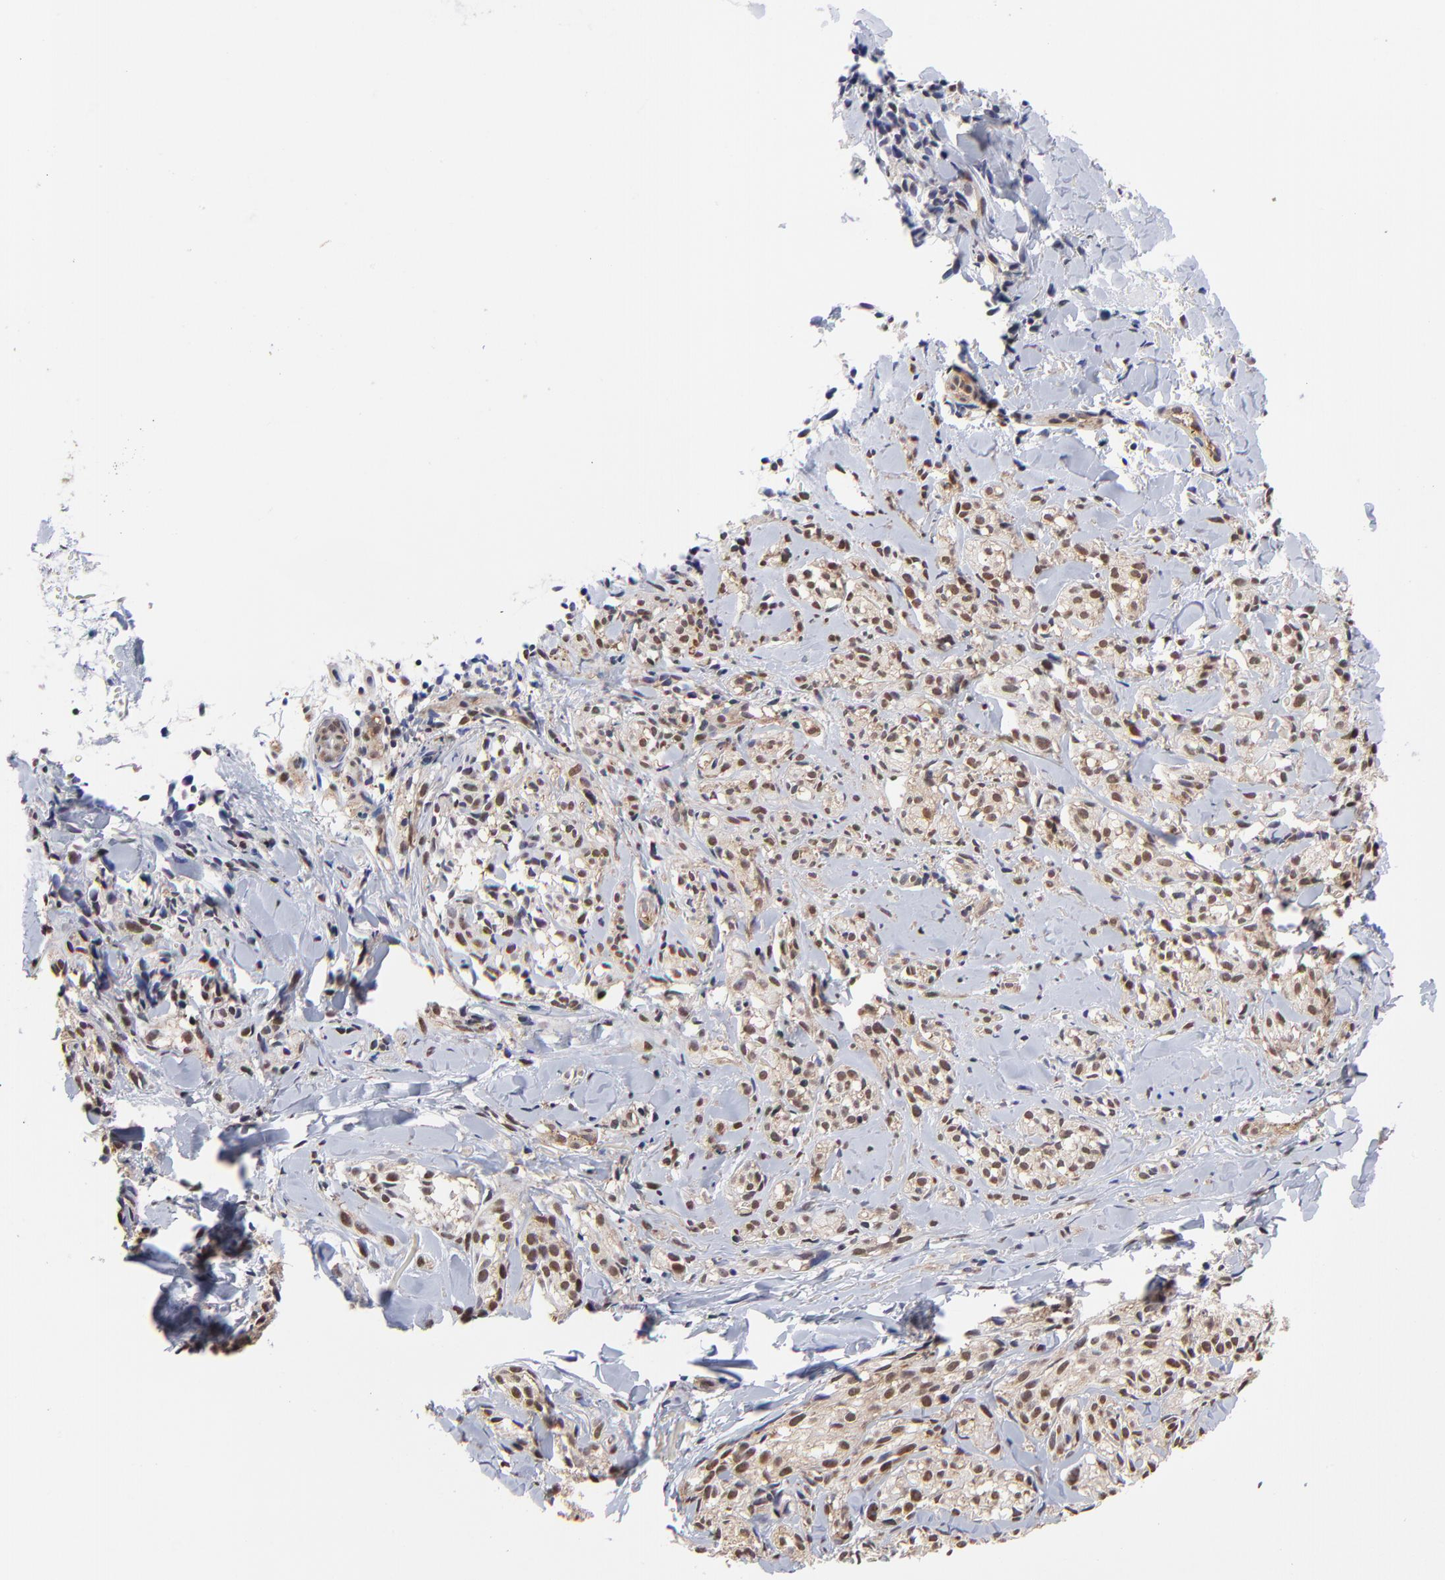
{"staining": {"intensity": "weak", "quantity": ">75%", "location": "nuclear"}, "tissue": "melanoma", "cell_type": "Tumor cells", "image_type": "cancer", "snomed": [{"axis": "morphology", "description": "Malignant melanoma, Metastatic site"}, {"axis": "topography", "description": "Skin"}], "caption": "There is low levels of weak nuclear positivity in tumor cells of malignant melanoma (metastatic site), as demonstrated by immunohistochemical staining (brown color).", "gene": "PSMC4", "patient": {"sex": "female", "age": 66}}